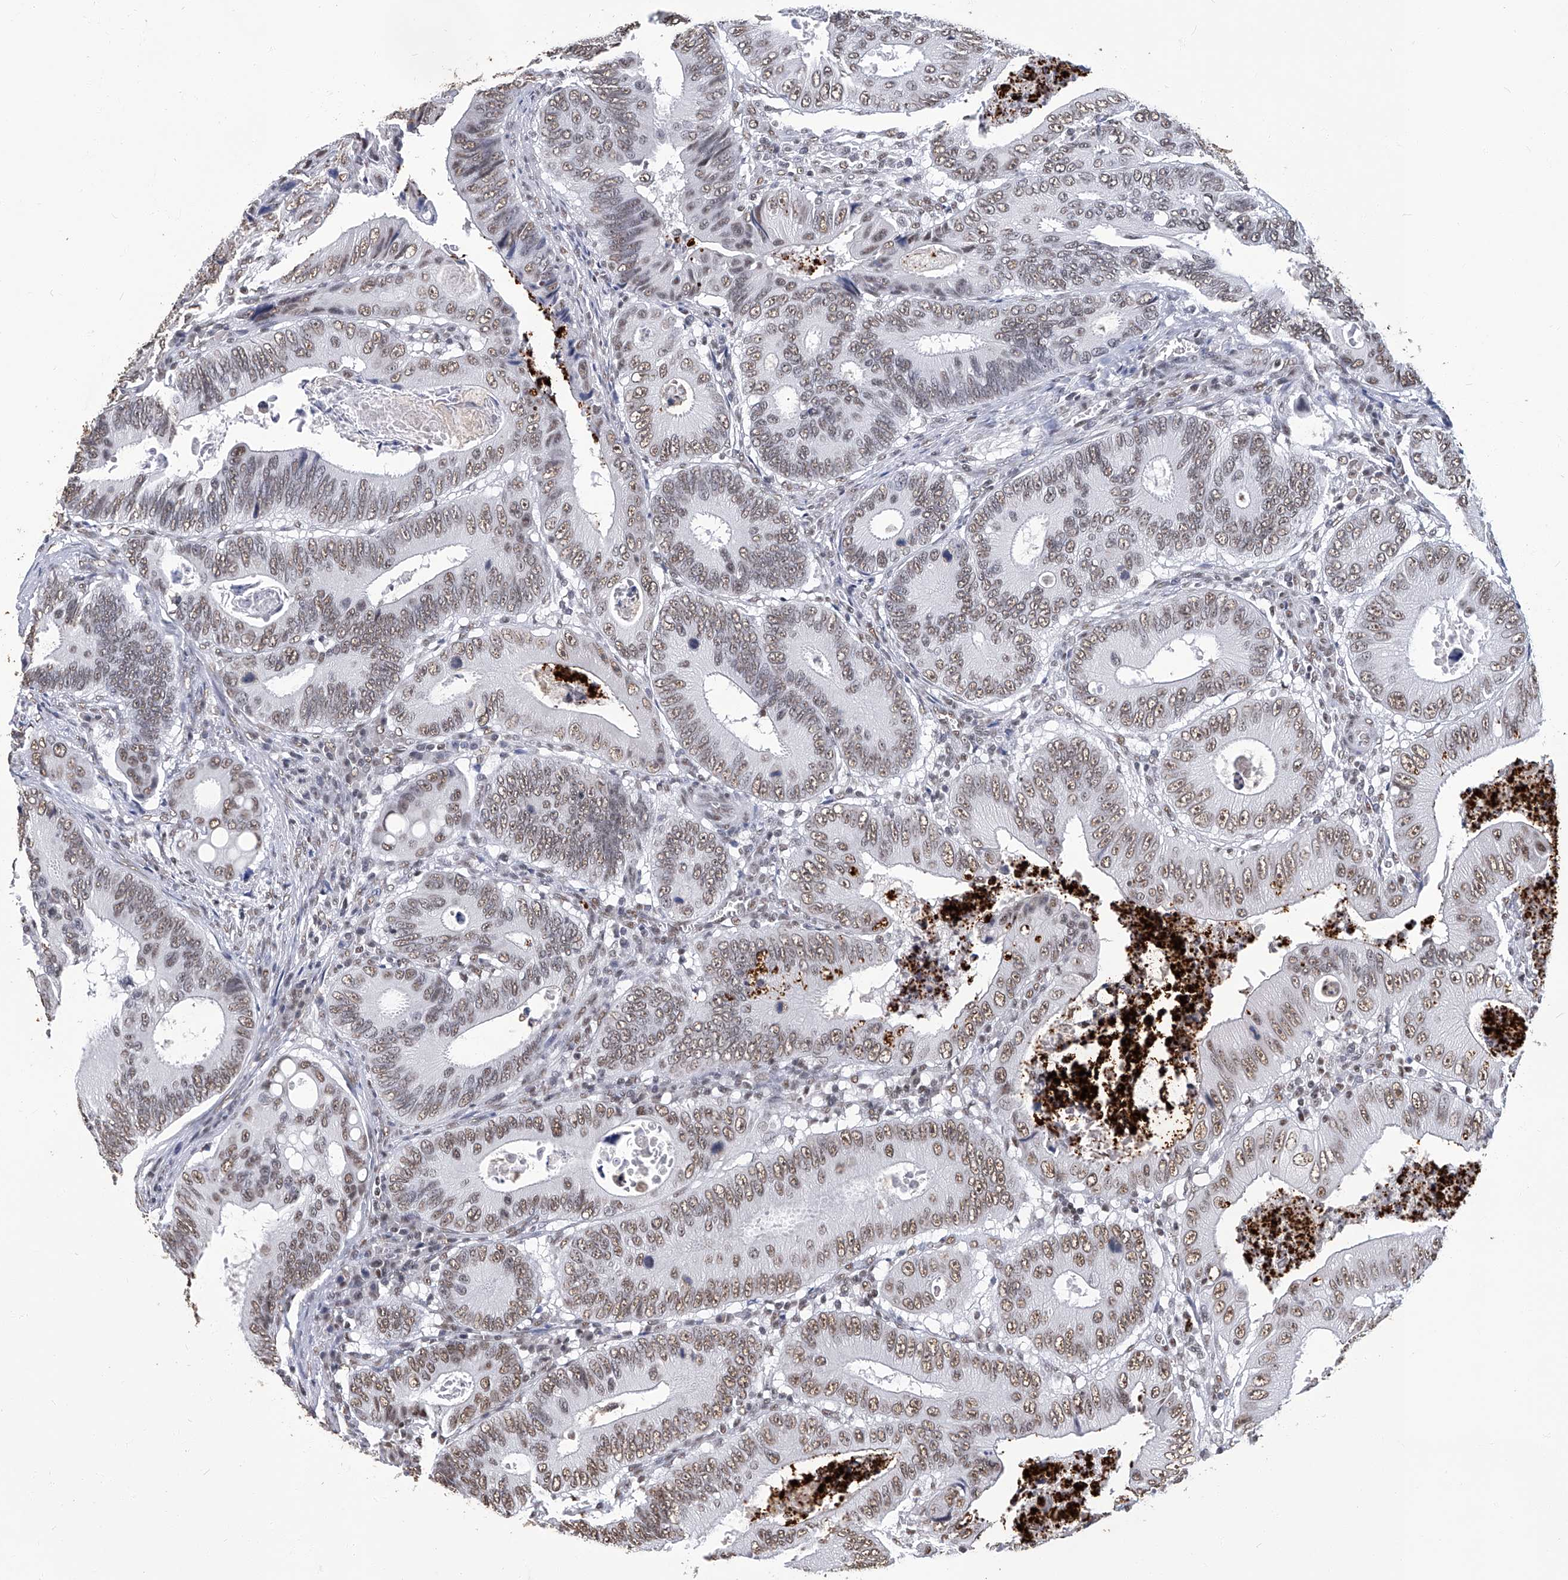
{"staining": {"intensity": "moderate", "quantity": "25%-75%", "location": "nuclear"}, "tissue": "colorectal cancer", "cell_type": "Tumor cells", "image_type": "cancer", "snomed": [{"axis": "morphology", "description": "Inflammation, NOS"}, {"axis": "morphology", "description": "Adenocarcinoma, NOS"}, {"axis": "topography", "description": "Colon"}], "caption": "The photomicrograph shows immunohistochemical staining of colorectal cancer. There is moderate nuclear staining is present in about 25%-75% of tumor cells.", "gene": "HBP1", "patient": {"sex": "male", "age": 72}}